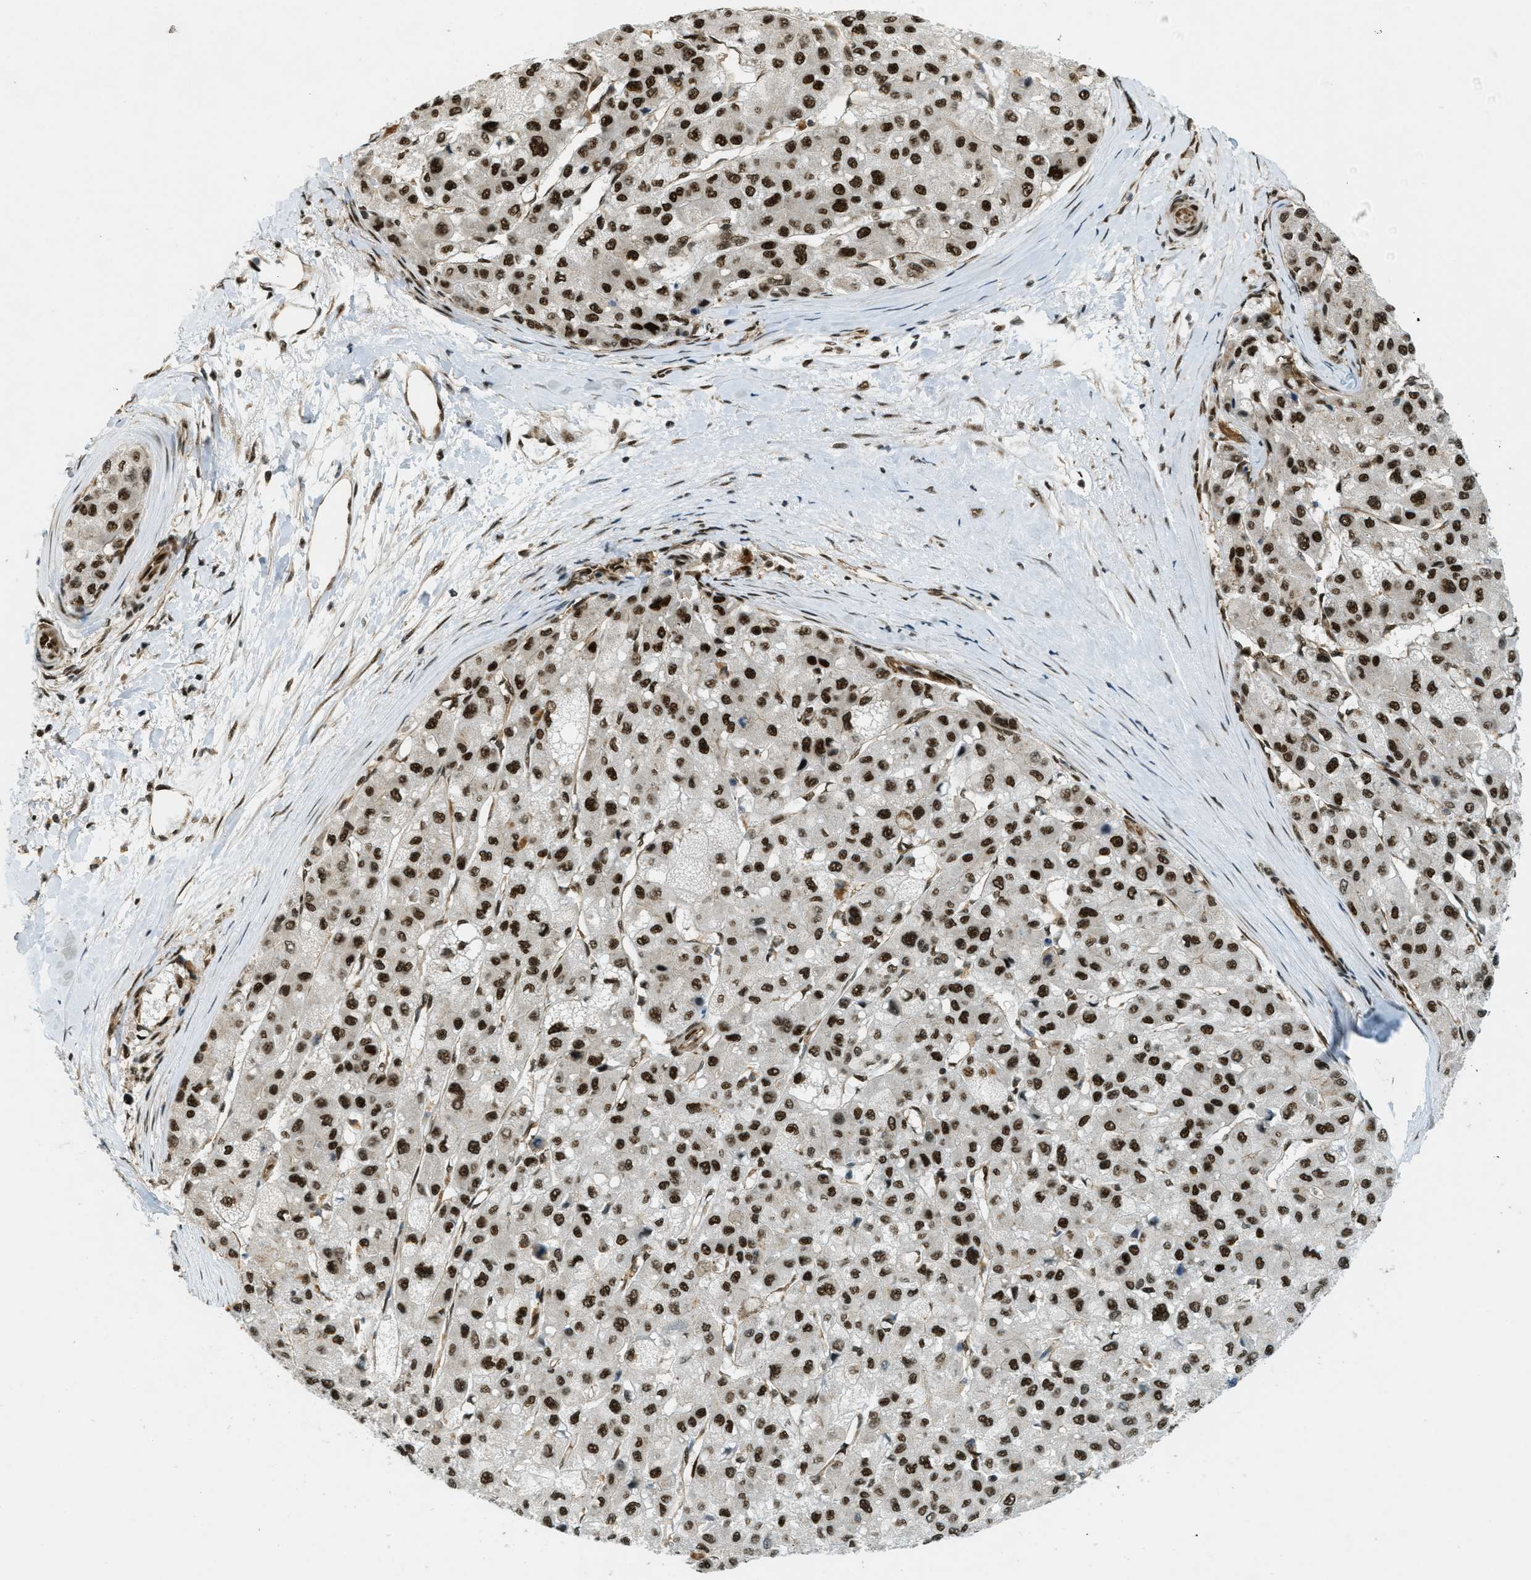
{"staining": {"intensity": "strong", "quantity": ">75%", "location": "nuclear"}, "tissue": "liver cancer", "cell_type": "Tumor cells", "image_type": "cancer", "snomed": [{"axis": "morphology", "description": "Carcinoma, Hepatocellular, NOS"}, {"axis": "topography", "description": "Liver"}], "caption": "Hepatocellular carcinoma (liver) stained for a protein displays strong nuclear positivity in tumor cells.", "gene": "ZFR", "patient": {"sex": "male", "age": 80}}